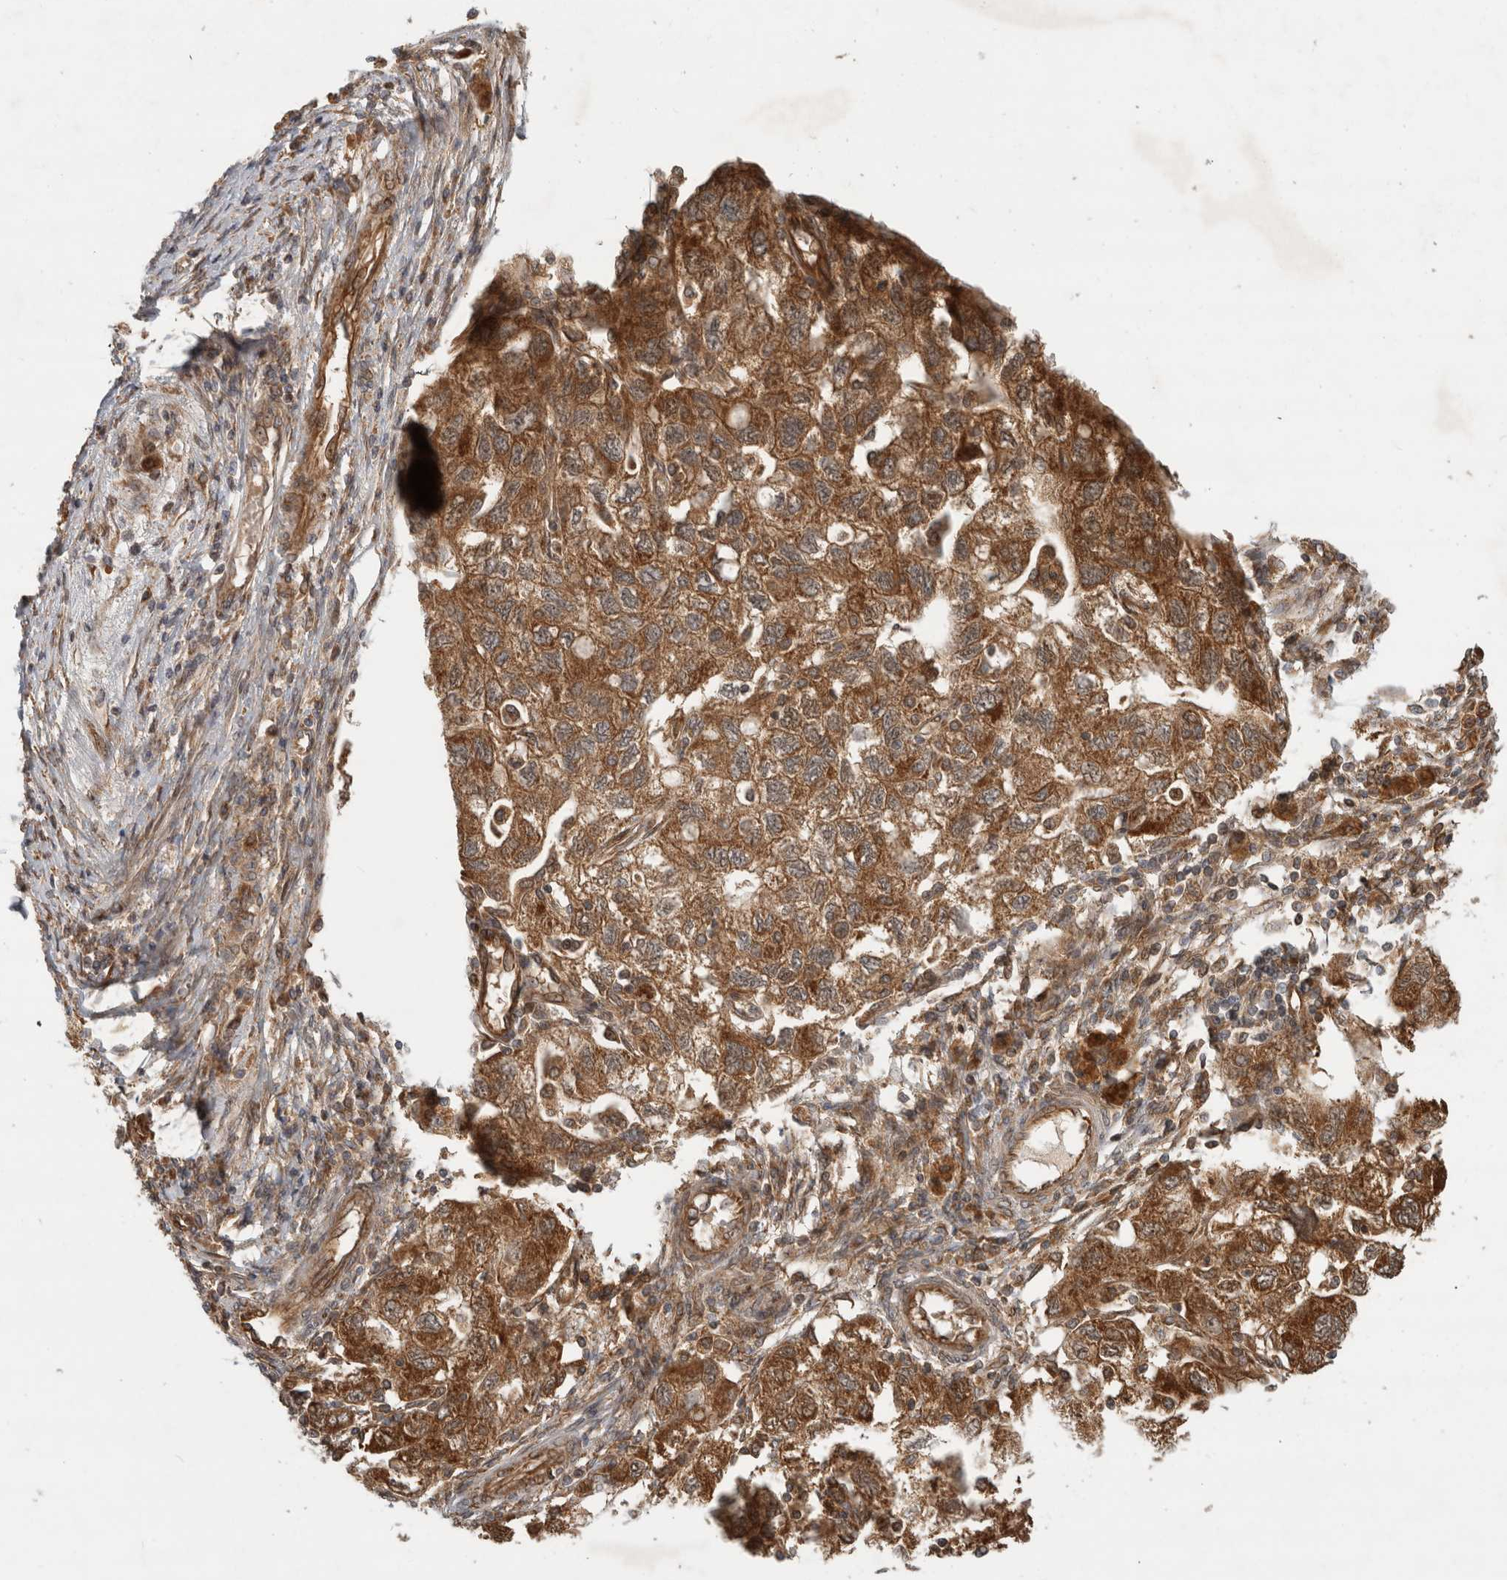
{"staining": {"intensity": "moderate", "quantity": ">75%", "location": "cytoplasmic/membranous"}, "tissue": "ovarian cancer", "cell_type": "Tumor cells", "image_type": "cancer", "snomed": [{"axis": "morphology", "description": "Carcinoma, NOS"}, {"axis": "morphology", "description": "Cystadenocarcinoma, serous, NOS"}, {"axis": "topography", "description": "Ovary"}], "caption": "Ovarian cancer tissue exhibits moderate cytoplasmic/membranous staining in approximately >75% of tumor cells", "gene": "TUBD1", "patient": {"sex": "female", "age": 69}}